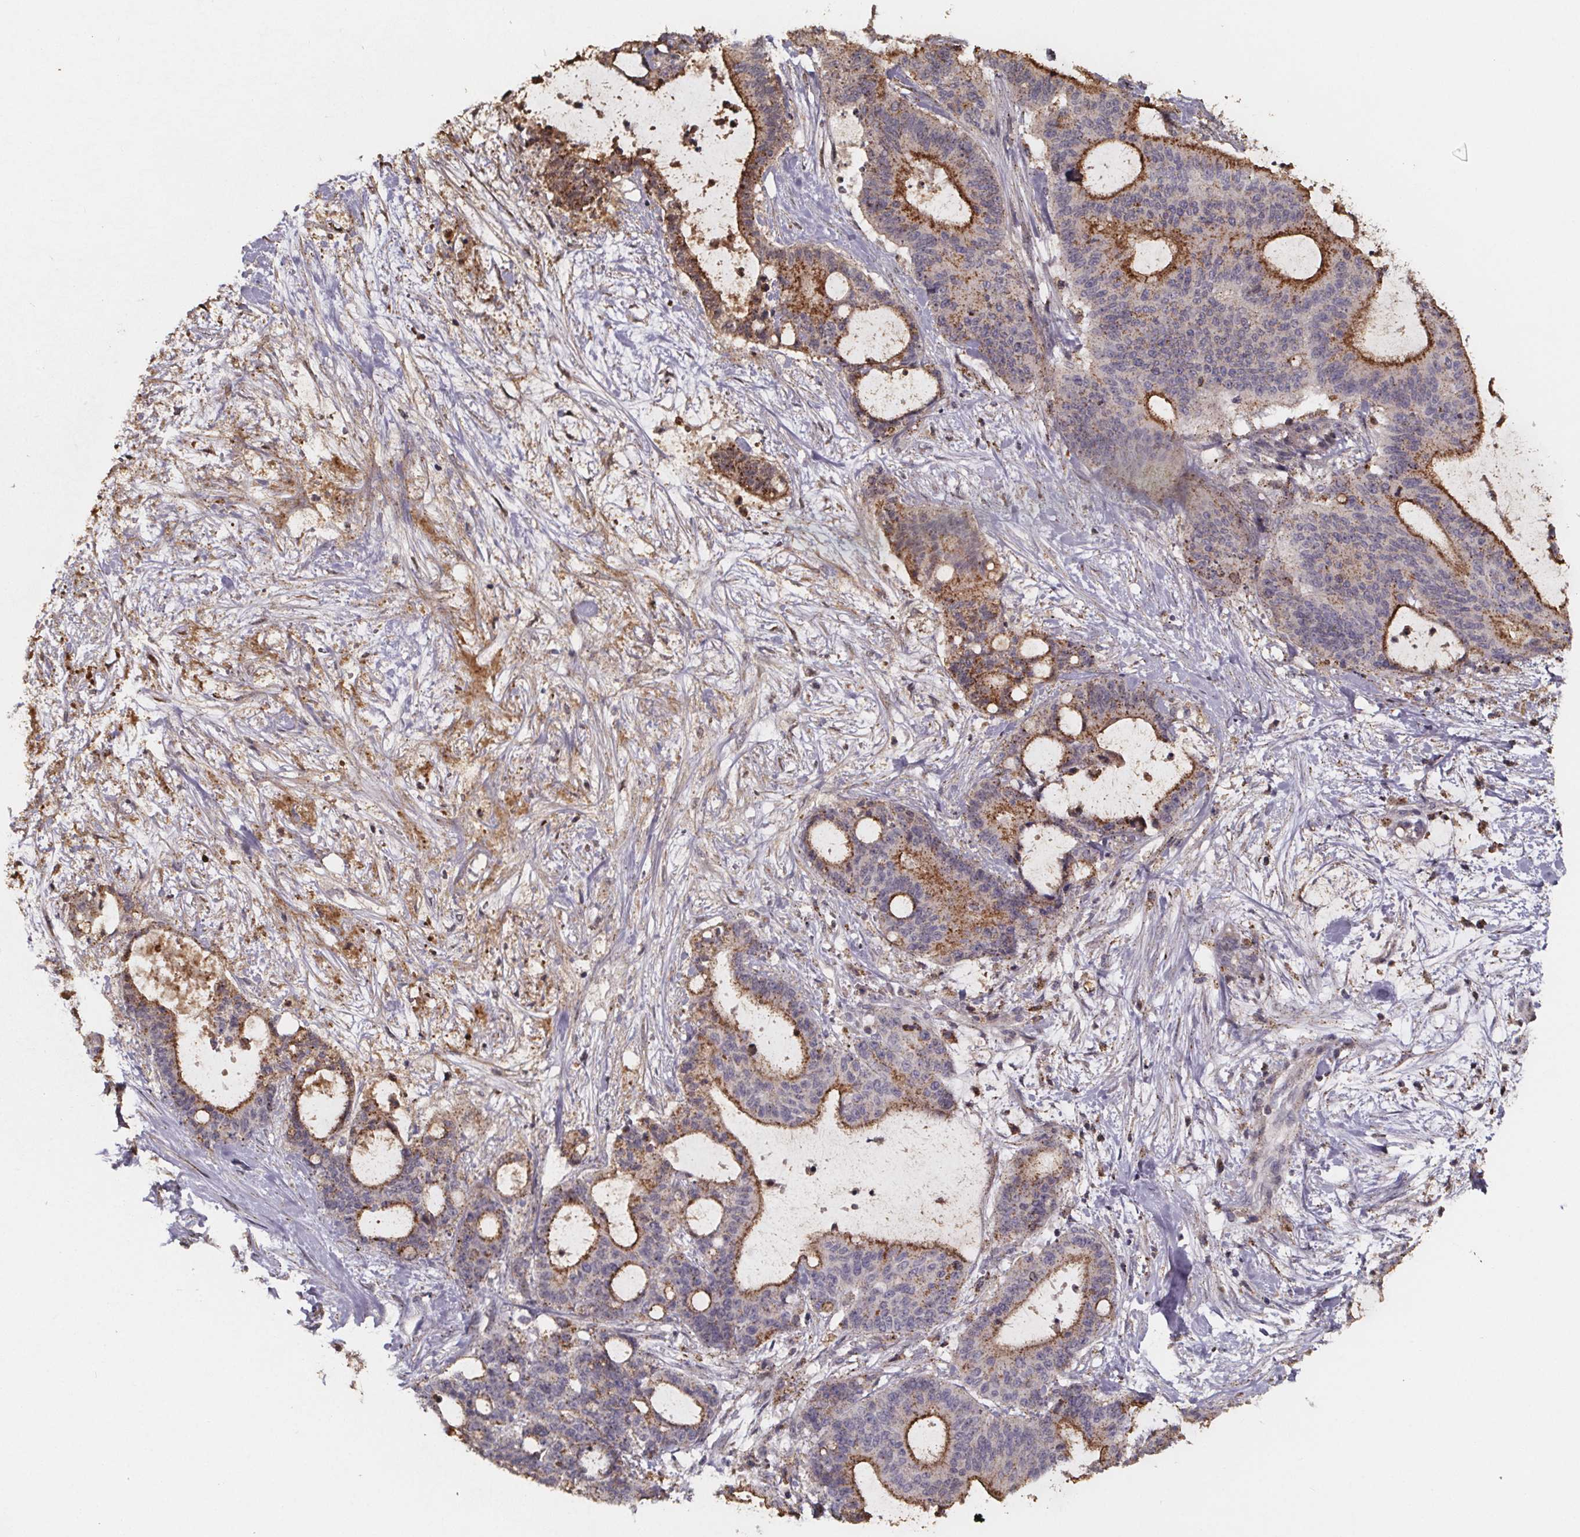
{"staining": {"intensity": "moderate", "quantity": "25%-75%", "location": "cytoplasmic/membranous"}, "tissue": "liver cancer", "cell_type": "Tumor cells", "image_type": "cancer", "snomed": [{"axis": "morphology", "description": "Cholangiocarcinoma"}, {"axis": "topography", "description": "Liver"}], "caption": "Human liver cancer (cholangiocarcinoma) stained for a protein (brown) displays moderate cytoplasmic/membranous positive staining in approximately 25%-75% of tumor cells.", "gene": "ZNF879", "patient": {"sex": "female", "age": 73}}